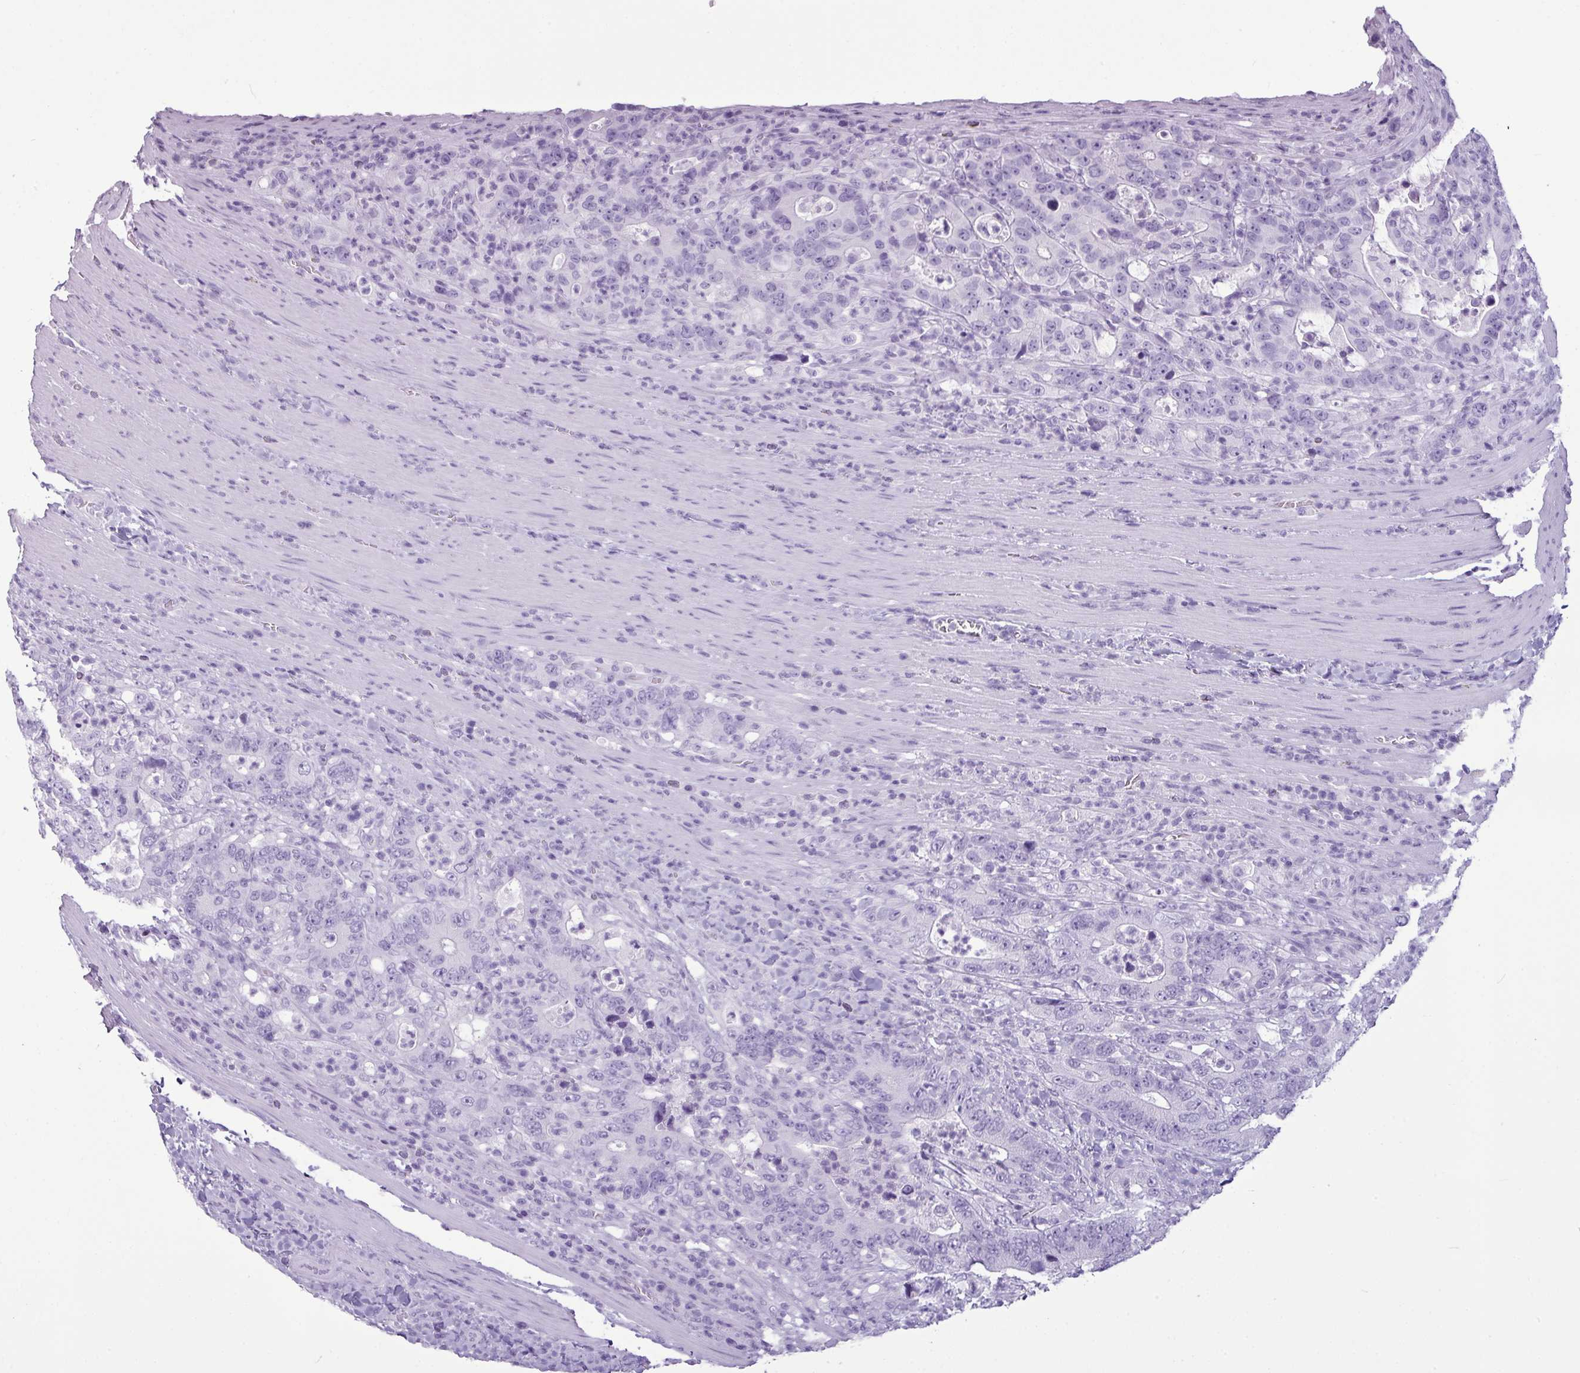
{"staining": {"intensity": "negative", "quantity": "none", "location": "none"}, "tissue": "colorectal cancer", "cell_type": "Tumor cells", "image_type": "cancer", "snomed": [{"axis": "morphology", "description": "Adenocarcinoma, NOS"}, {"axis": "topography", "description": "Colon"}], "caption": "IHC of adenocarcinoma (colorectal) shows no staining in tumor cells.", "gene": "AMY1B", "patient": {"sex": "female", "age": 75}}